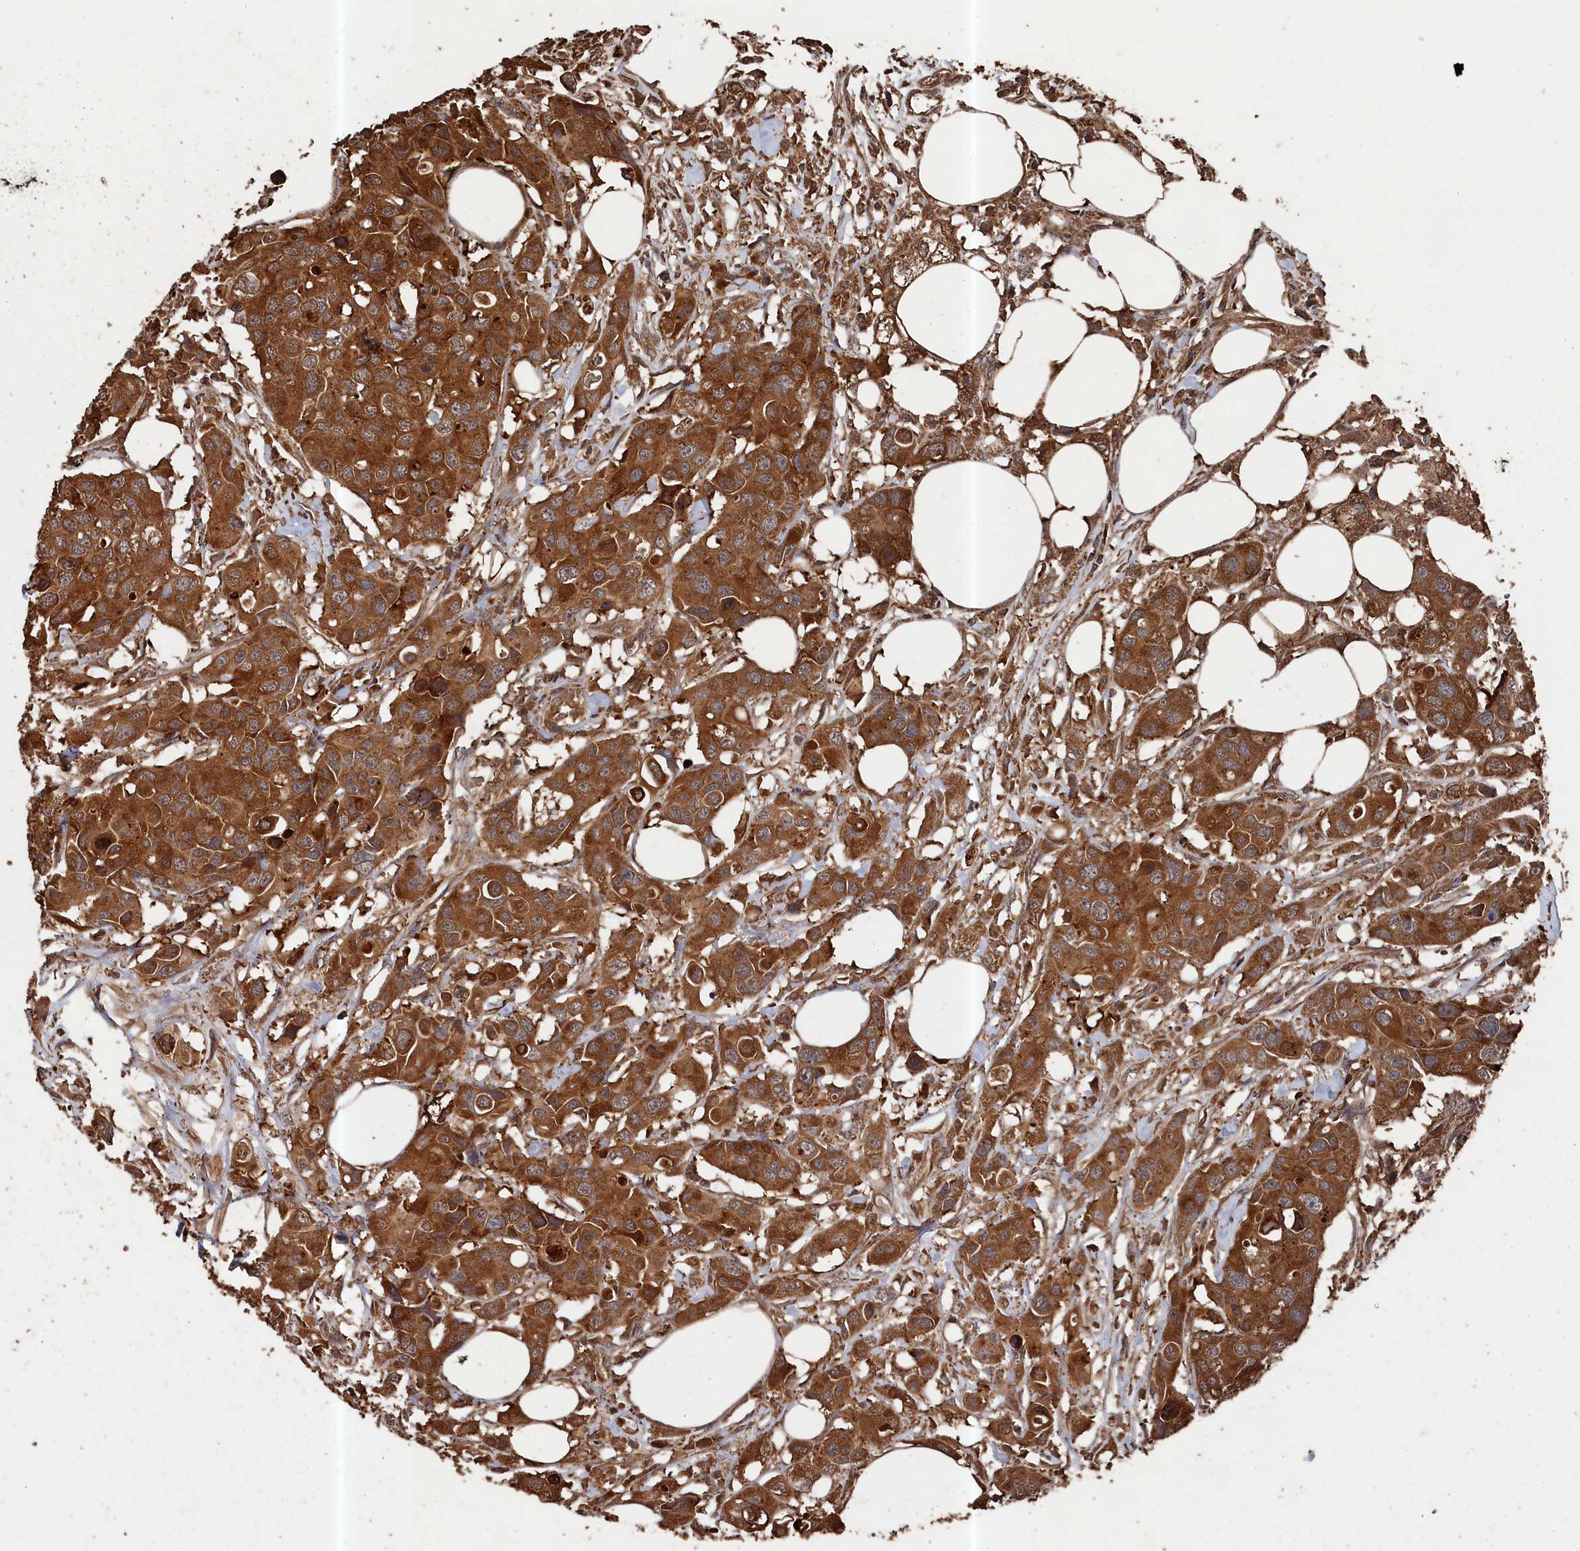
{"staining": {"intensity": "strong", "quantity": ">75%", "location": "cytoplasmic/membranous"}, "tissue": "colorectal cancer", "cell_type": "Tumor cells", "image_type": "cancer", "snomed": [{"axis": "morphology", "description": "Adenocarcinoma, NOS"}, {"axis": "topography", "description": "Colon"}], "caption": "IHC (DAB) staining of human adenocarcinoma (colorectal) shows strong cytoplasmic/membranous protein positivity in about >75% of tumor cells.", "gene": "SNX33", "patient": {"sex": "male", "age": 77}}